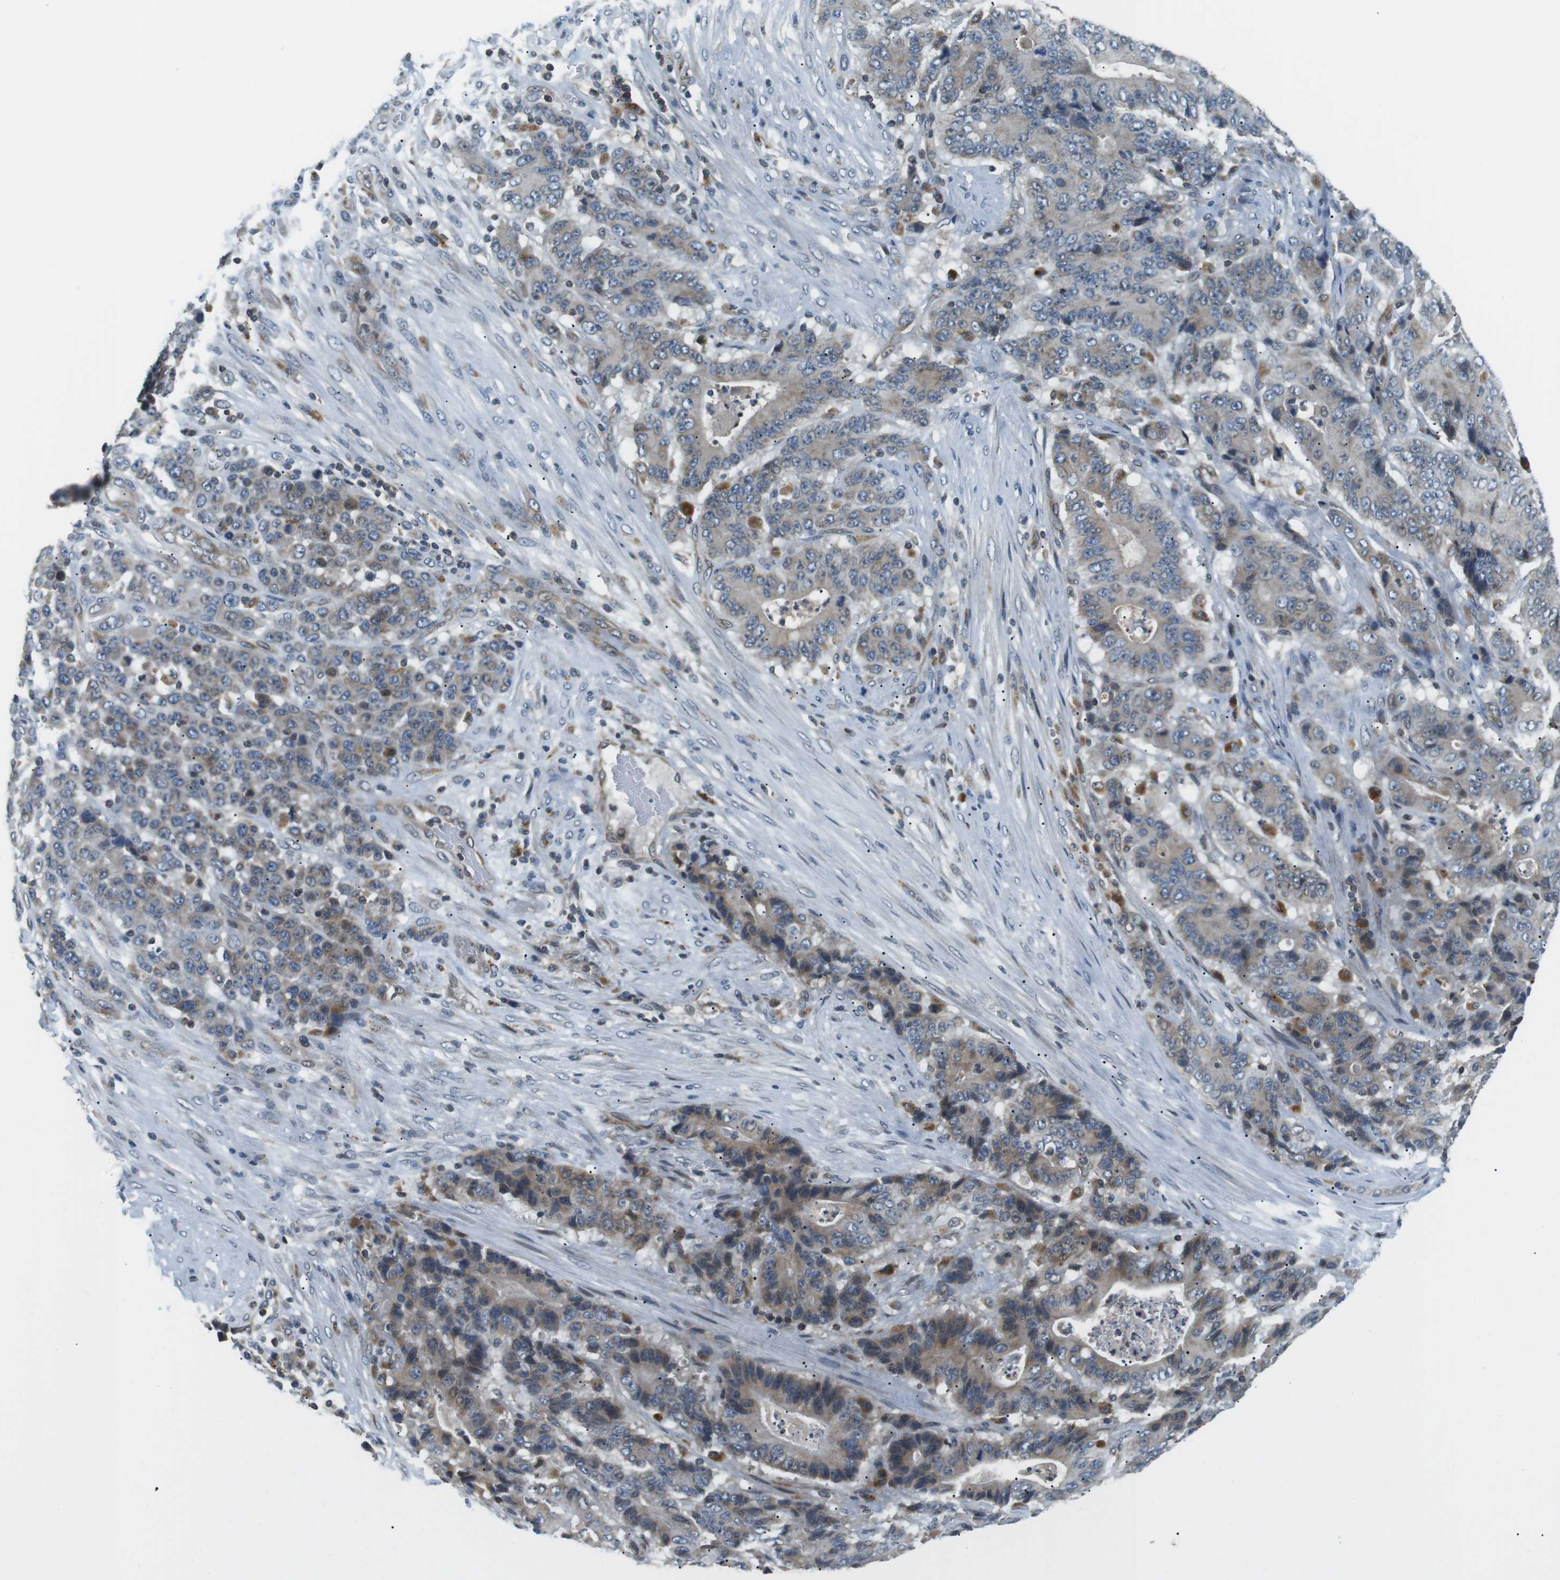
{"staining": {"intensity": "moderate", "quantity": "<25%", "location": "cytoplasmic/membranous"}, "tissue": "stomach cancer", "cell_type": "Tumor cells", "image_type": "cancer", "snomed": [{"axis": "morphology", "description": "Adenocarcinoma, NOS"}, {"axis": "topography", "description": "Stomach"}], "caption": "The image reveals a brown stain indicating the presence of a protein in the cytoplasmic/membranous of tumor cells in stomach cancer.", "gene": "TMX4", "patient": {"sex": "female", "age": 73}}